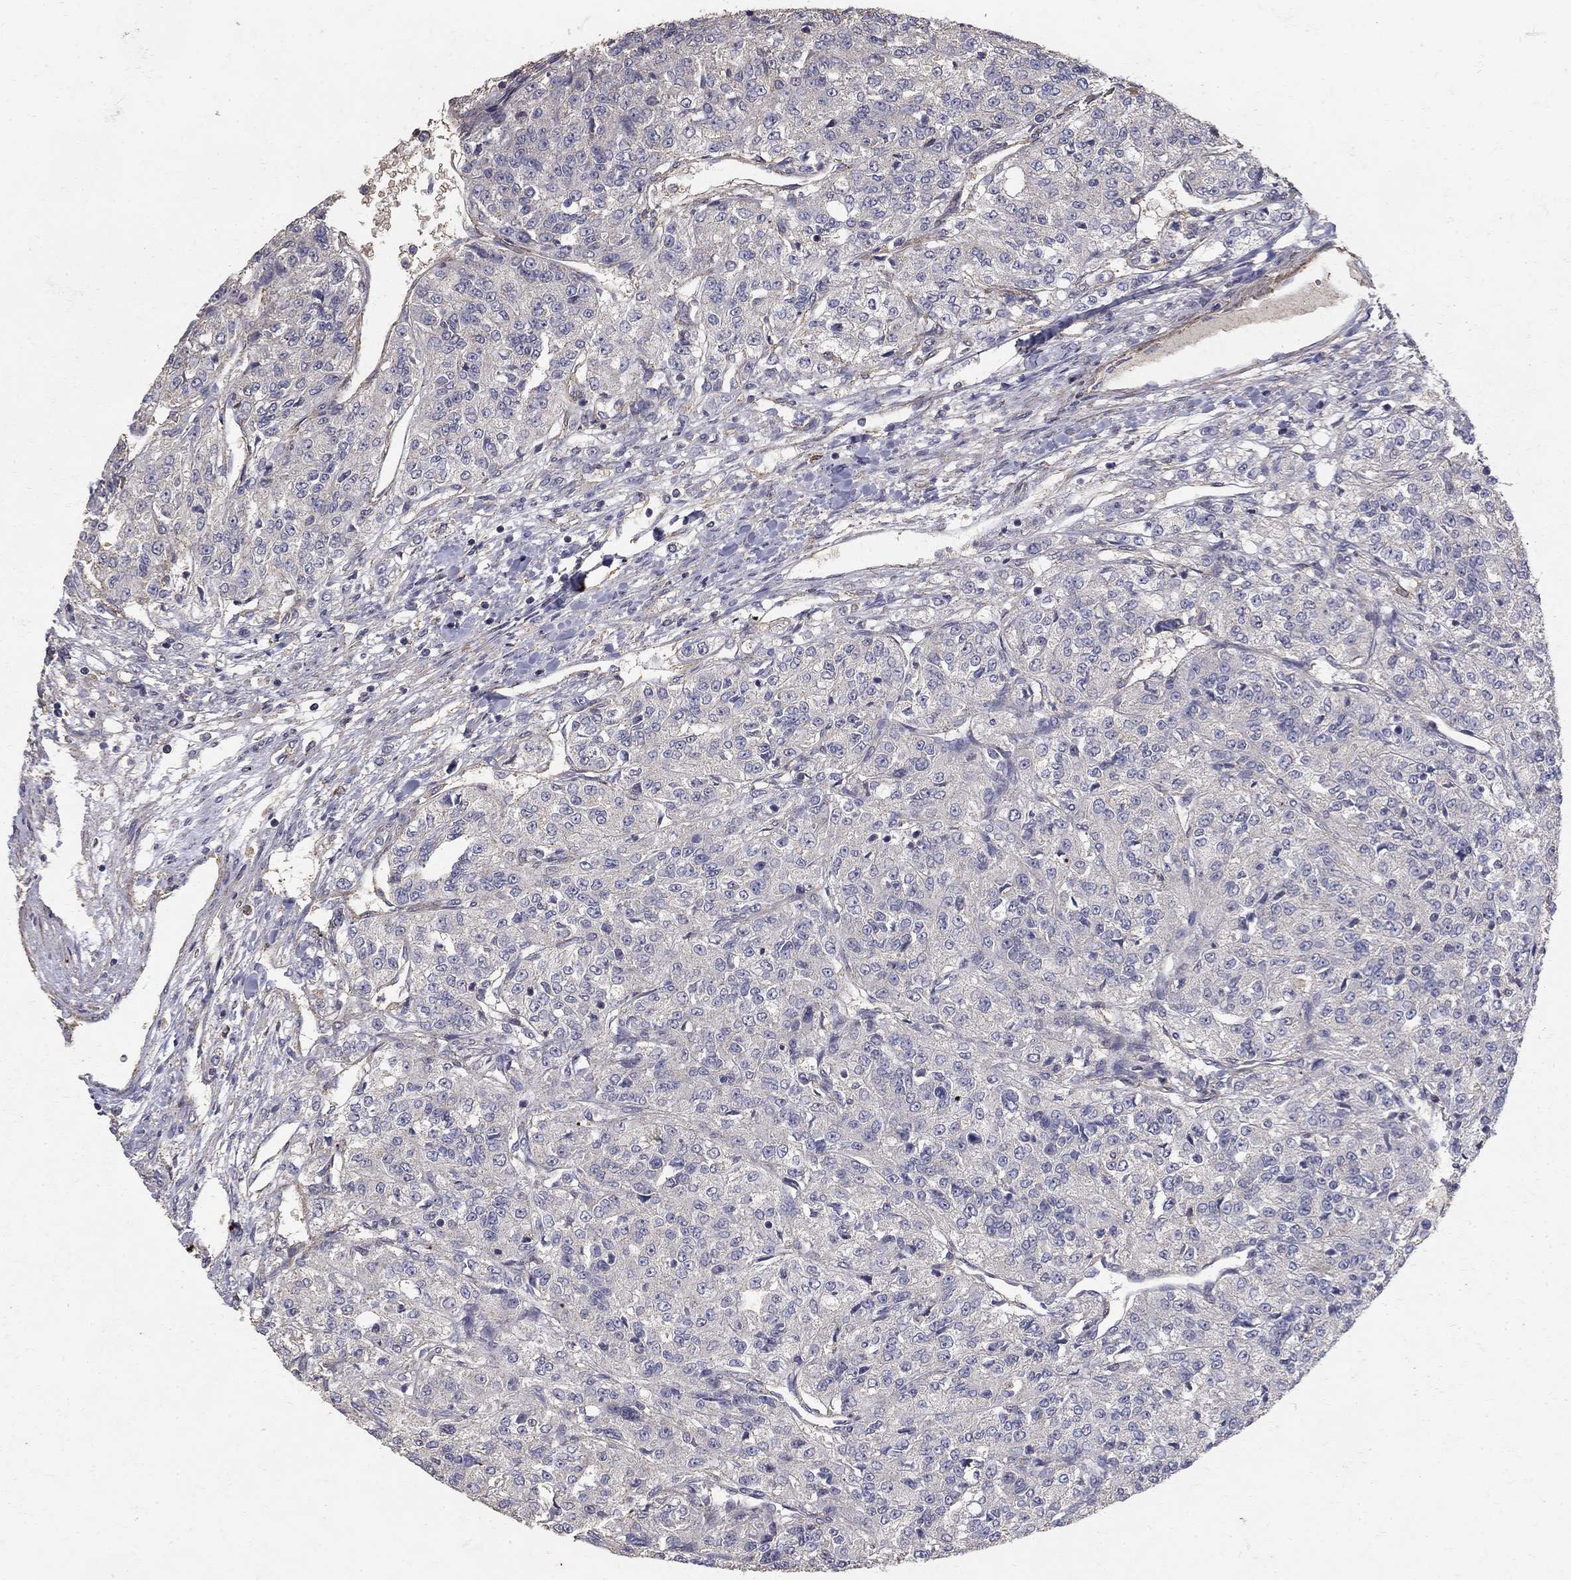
{"staining": {"intensity": "negative", "quantity": "none", "location": "none"}, "tissue": "renal cancer", "cell_type": "Tumor cells", "image_type": "cancer", "snomed": [{"axis": "morphology", "description": "Adenocarcinoma, NOS"}, {"axis": "topography", "description": "Kidney"}], "caption": "A high-resolution micrograph shows IHC staining of renal adenocarcinoma, which demonstrates no significant positivity in tumor cells.", "gene": "MPP2", "patient": {"sex": "female", "age": 63}}